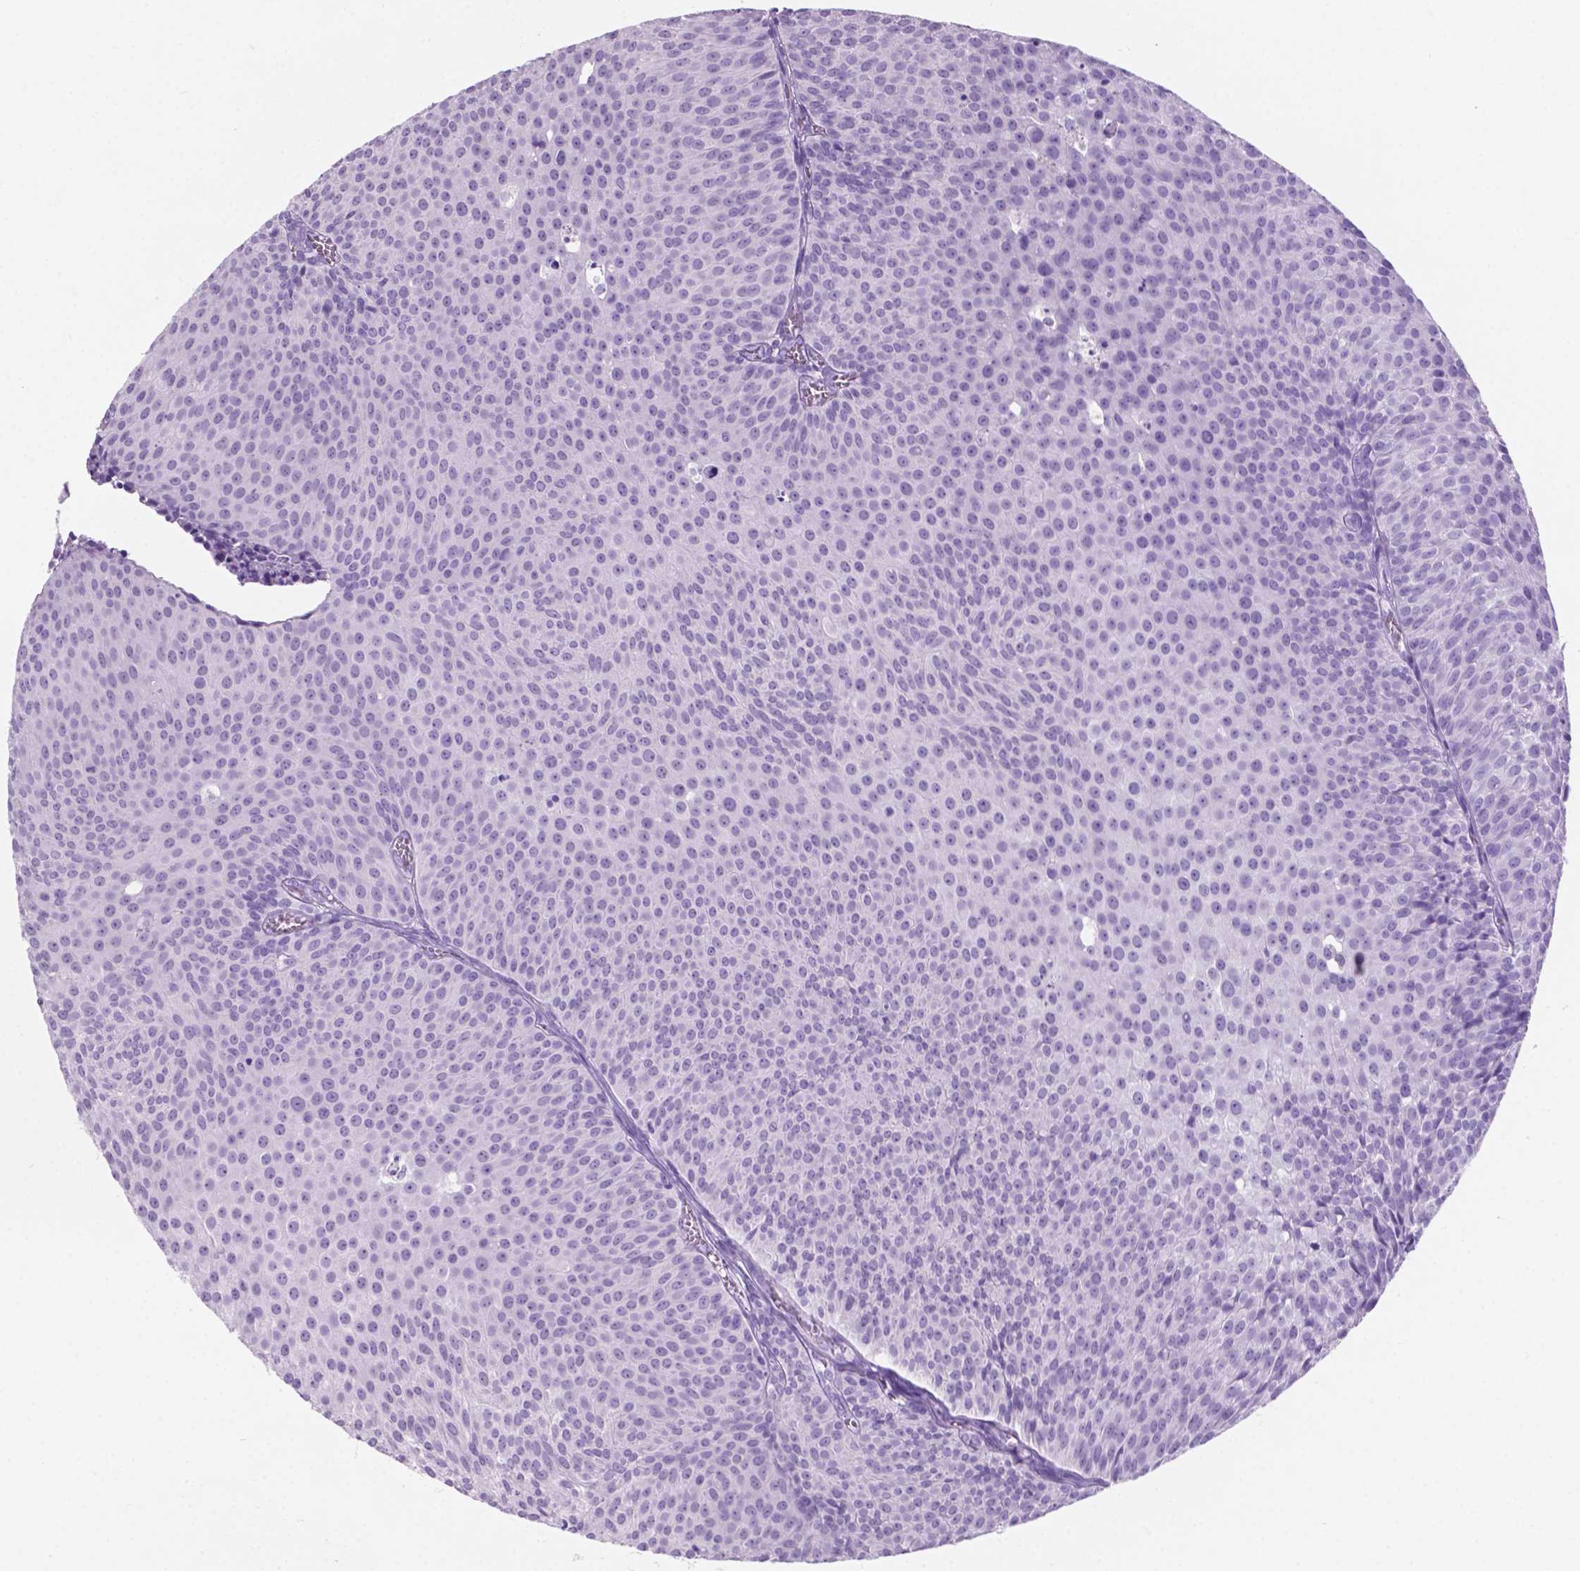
{"staining": {"intensity": "negative", "quantity": "none", "location": "none"}, "tissue": "urothelial cancer", "cell_type": "Tumor cells", "image_type": "cancer", "snomed": [{"axis": "morphology", "description": "Urothelial carcinoma, Low grade"}, {"axis": "topography", "description": "Urinary bladder"}], "caption": "High magnification brightfield microscopy of low-grade urothelial carcinoma stained with DAB (brown) and counterstained with hematoxylin (blue): tumor cells show no significant staining.", "gene": "GRIN2B", "patient": {"sex": "male", "age": 63}}